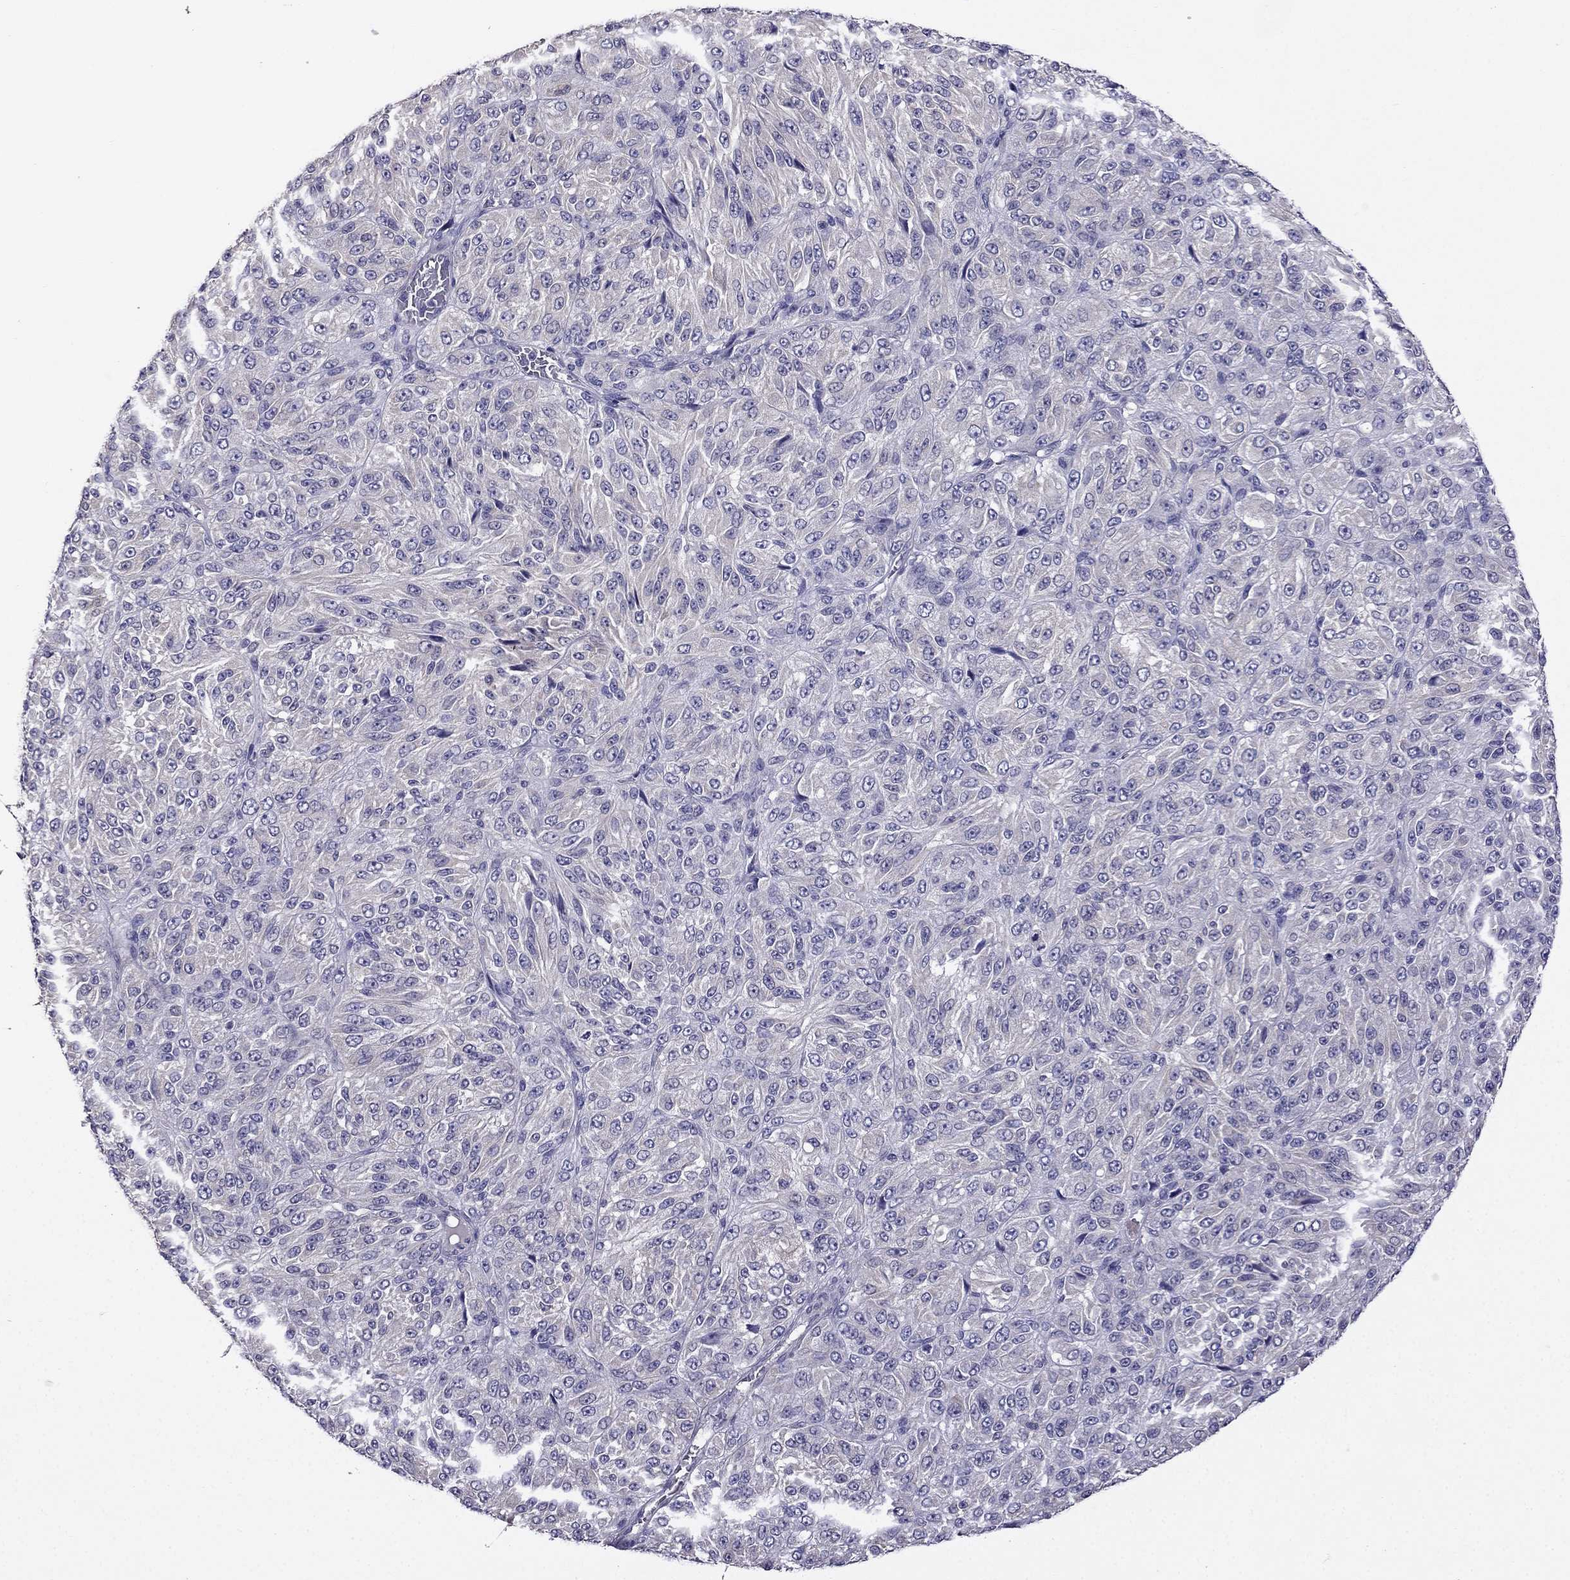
{"staining": {"intensity": "negative", "quantity": "none", "location": "none"}, "tissue": "melanoma", "cell_type": "Tumor cells", "image_type": "cancer", "snomed": [{"axis": "morphology", "description": "Malignant melanoma, Metastatic site"}, {"axis": "topography", "description": "Brain"}], "caption": "High power microscopy image of an immunohistochemistry (IHC) image of melanoma, revealing no significant expression in tumor cells.", "gene": "SCNN1D", "patient": {"sex": "female", "age": 56}}